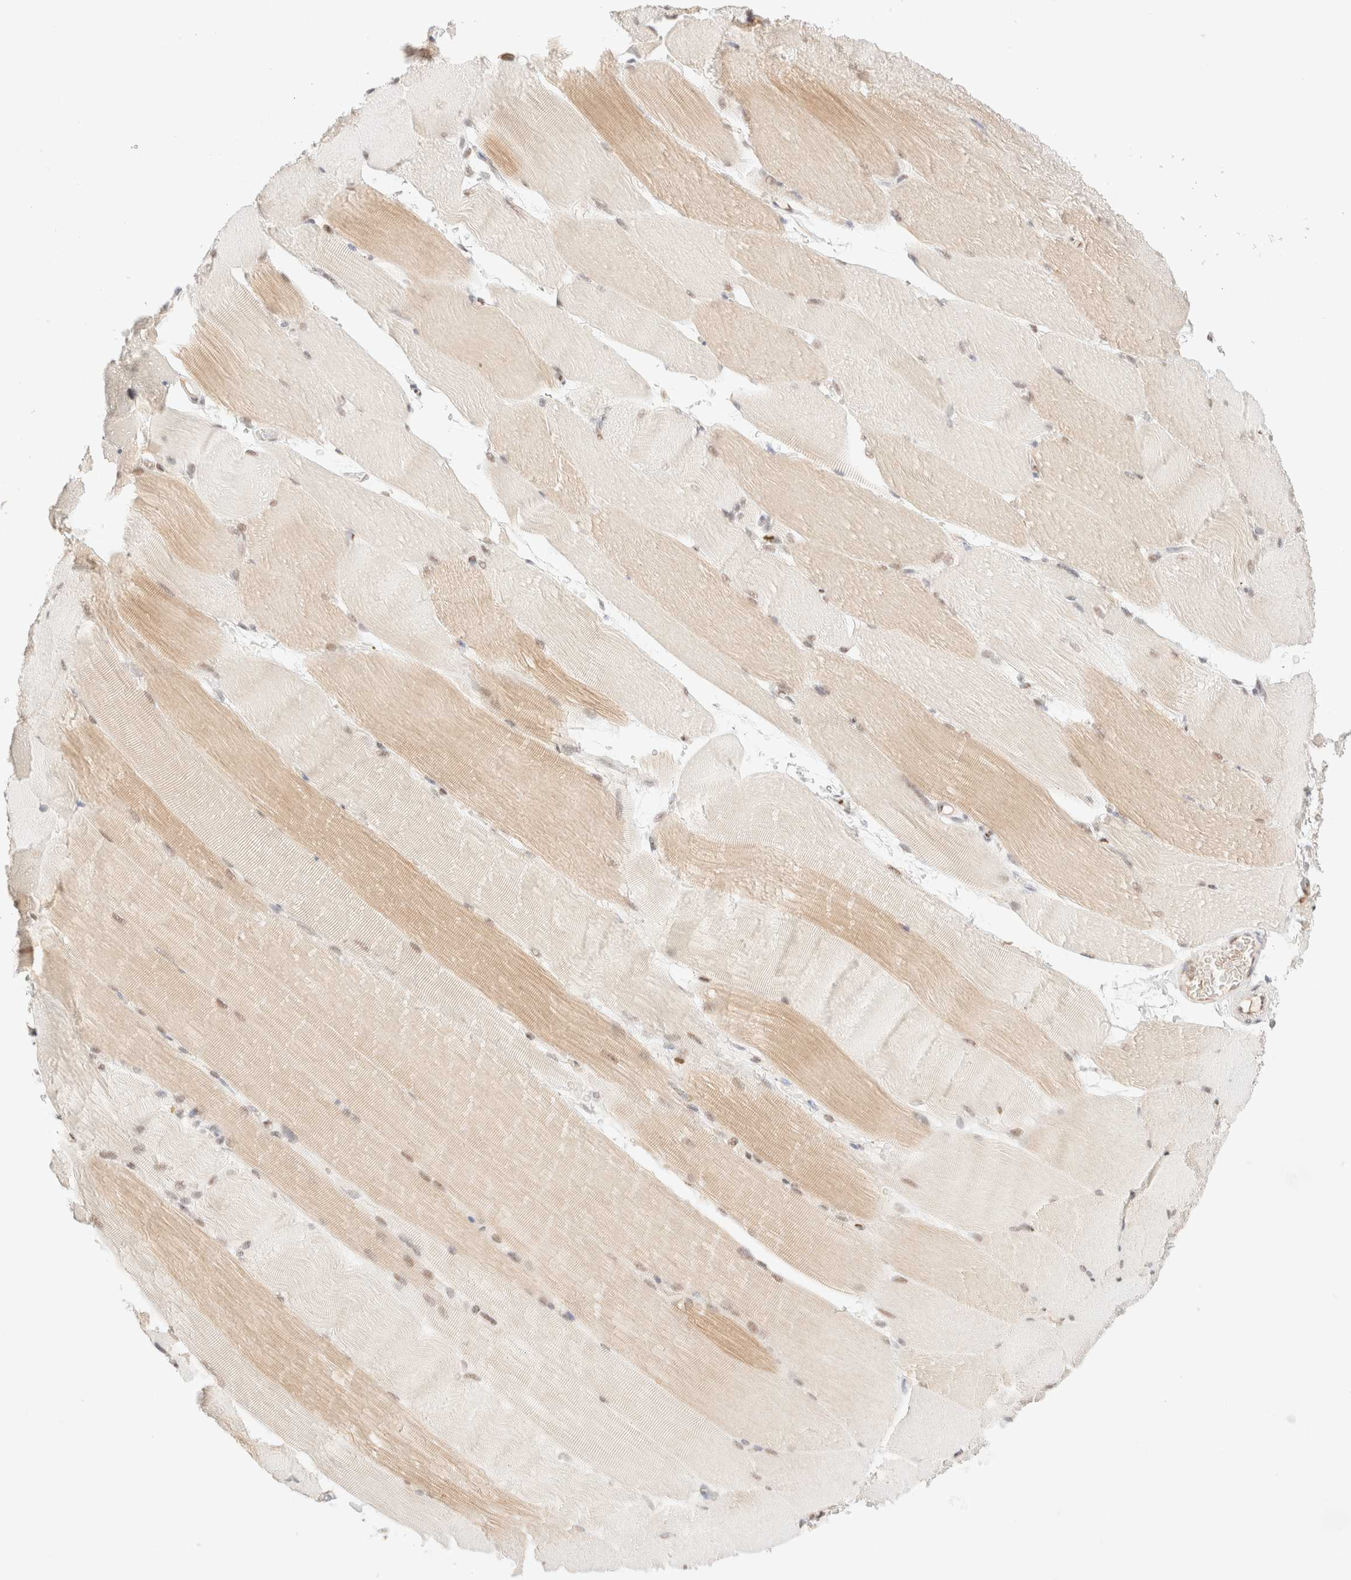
{"staining": {"intensity": "moderate", "quantity": "25%-75%", "location": "cytoplasmic/membranous,nuclear"}, "tissue": "skeletal muscle", "cell_type": "Myocytes", "image_type": "normal", "snomed": [{"axis": "morphology", "description": "Normal tissue, NOS"}, {"axis": "topography", "description": "Skeletal muscle"}, {"axis": "topography", "description": "Parathyroid gland"}], "caption": "Immunohistochemistry (IHC) photomicrograph of unremarkable skeletal muscle: skeletal muscle stained using IHC demonstrates medium levels of moderate protein expression localized specifically in the cytoplasmic/membranous,nuclear of myocytes, appearing as a cytoplasmic/membranous,nuclear brown color.", "gene": "CIC", "patient": {"sex": "female", "age": 37}}